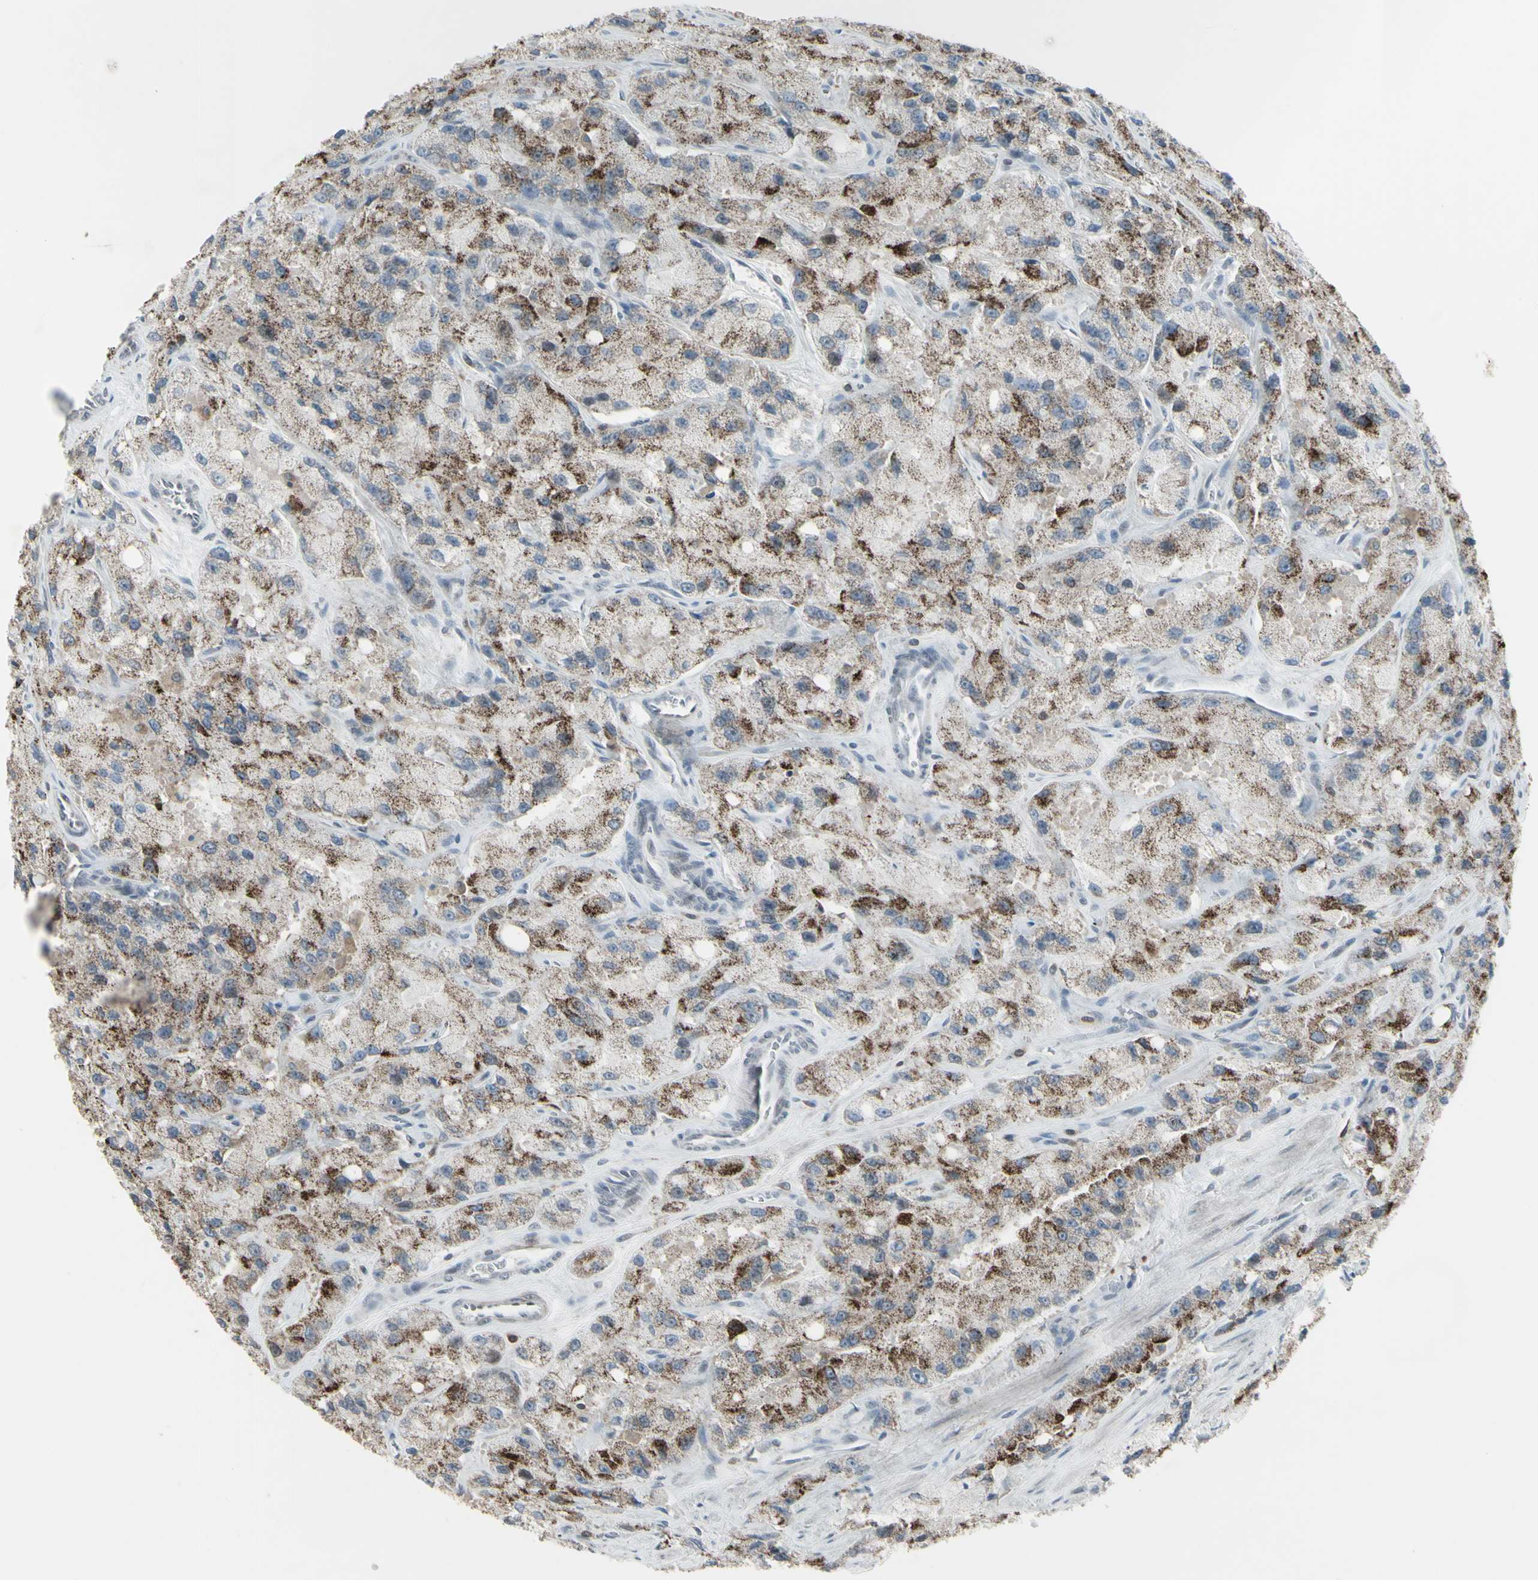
{"staining": {"intensity": "strong", "quantity": "25%-75%", "location": "cytoplasmic/membranous"}, "tissue": "prostate cancer", "cell_type": "Tumor cells", "image_type": "cancer", "snomed": [{"axis": "morphology", "description": "Adenocarcinoma, High grade"}, {"axis": "topography", "description": "Prostate"}], "caption": "A brown stain shows strong cytoplasmic/membranous staining of a protein in human prostate high-grade adenocarcinoma tumor cells.", "gene": "SAMSN1", "patient": {"sex": "male", "age": 58}}